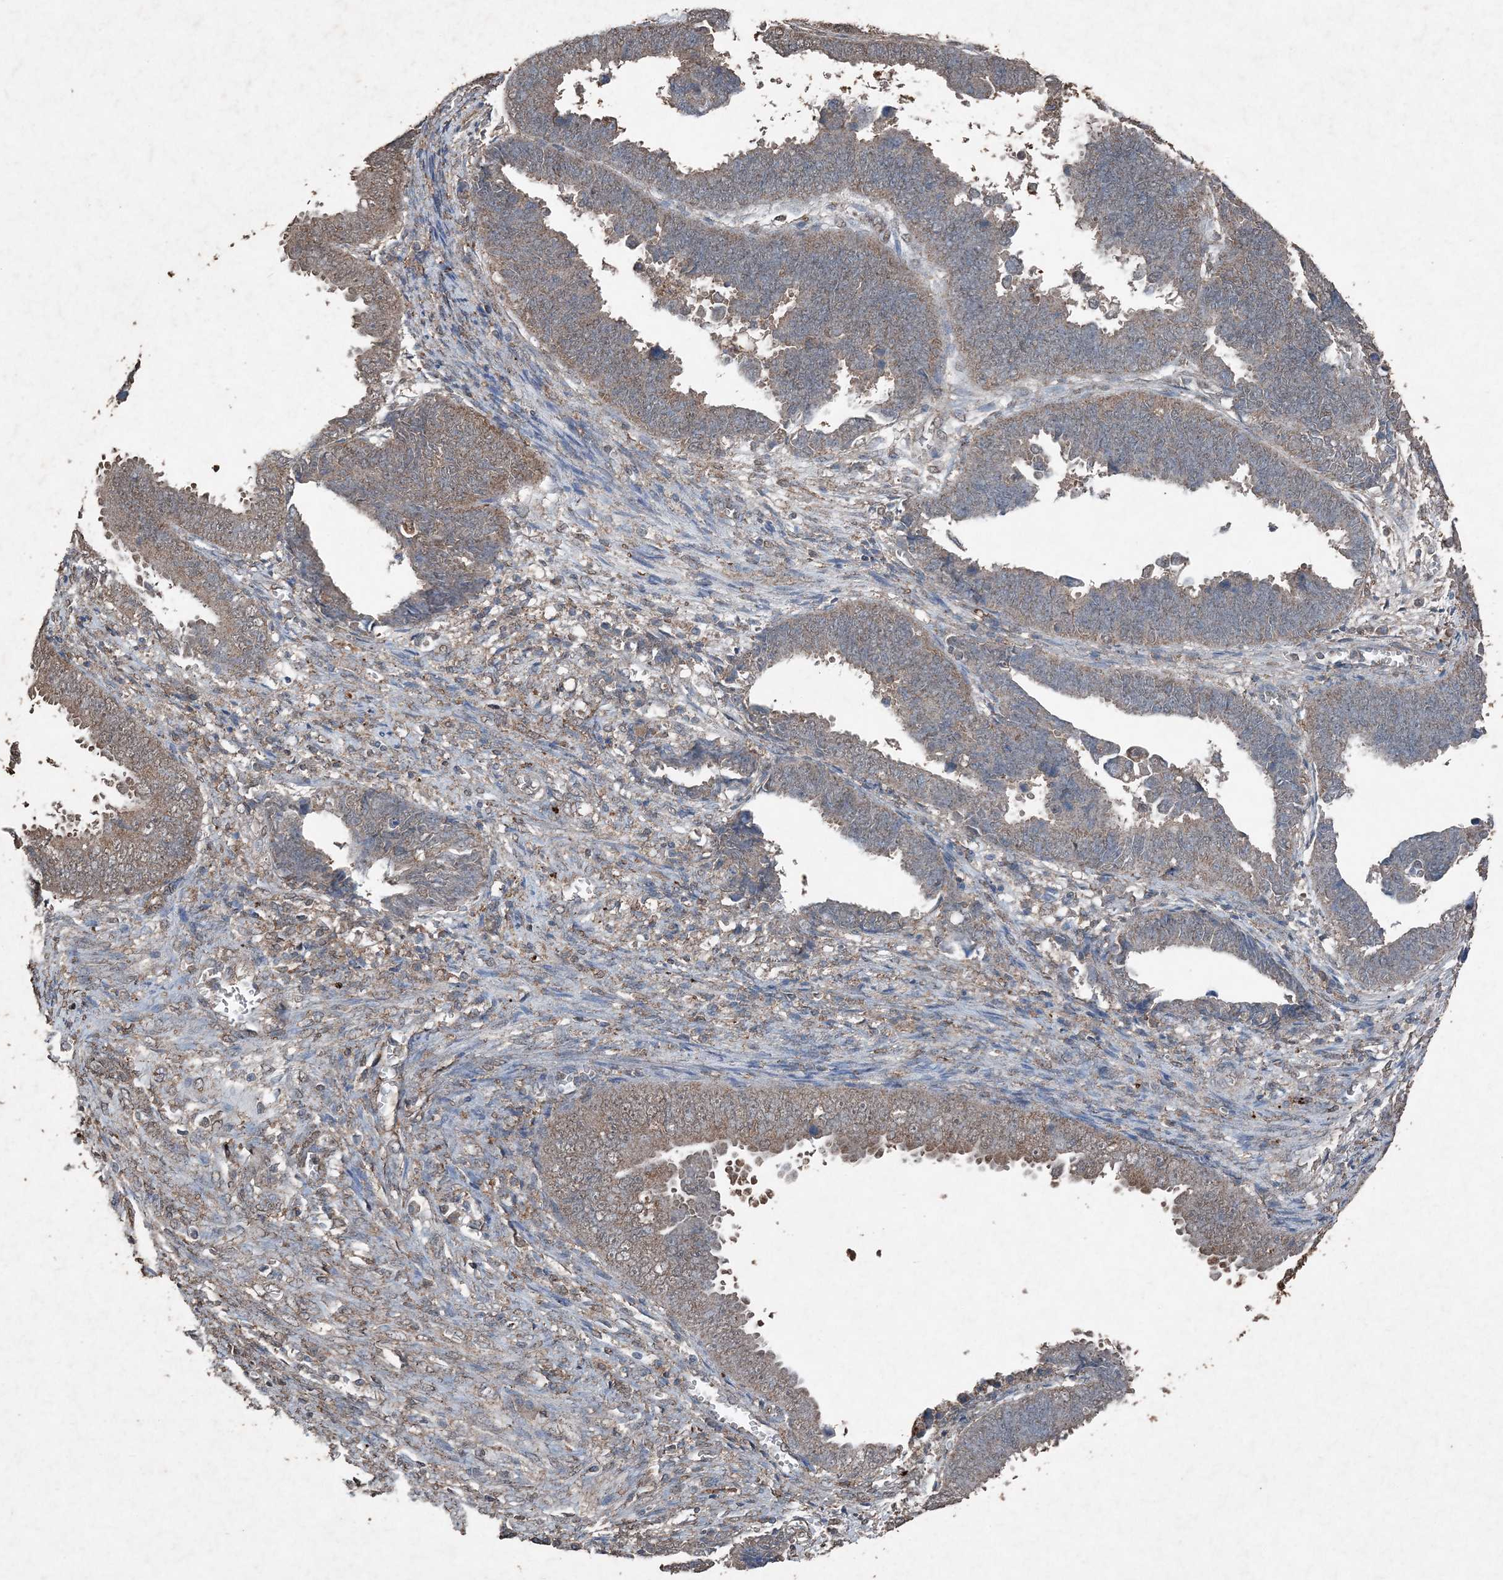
{"staining": {"intensity": "weak", "quantity": "25%-75%", "location": "cytoplasmic/membranous"}, "tissue": "endometrial cancer", "cell_type": "Tumor cells", "image_type": "cancer", "snomed": [{"axis": "morphology", "description": "Adenocarcinoma, NOS"}, {"axis": "topography", "description": "Endometrium"}], "caption": "Endometrial cancer was stained to show a protein in brown. There is low levels of weak cytoplasmic/membranous expression in approximately 25%-75% of tumor cells. (Stains: DAB in brown, nuclei in blue, Microscopy: brightfield microscopy at high magnification).", "gene": "FCN3", "patient": {"sex": "female", "age": 75}}